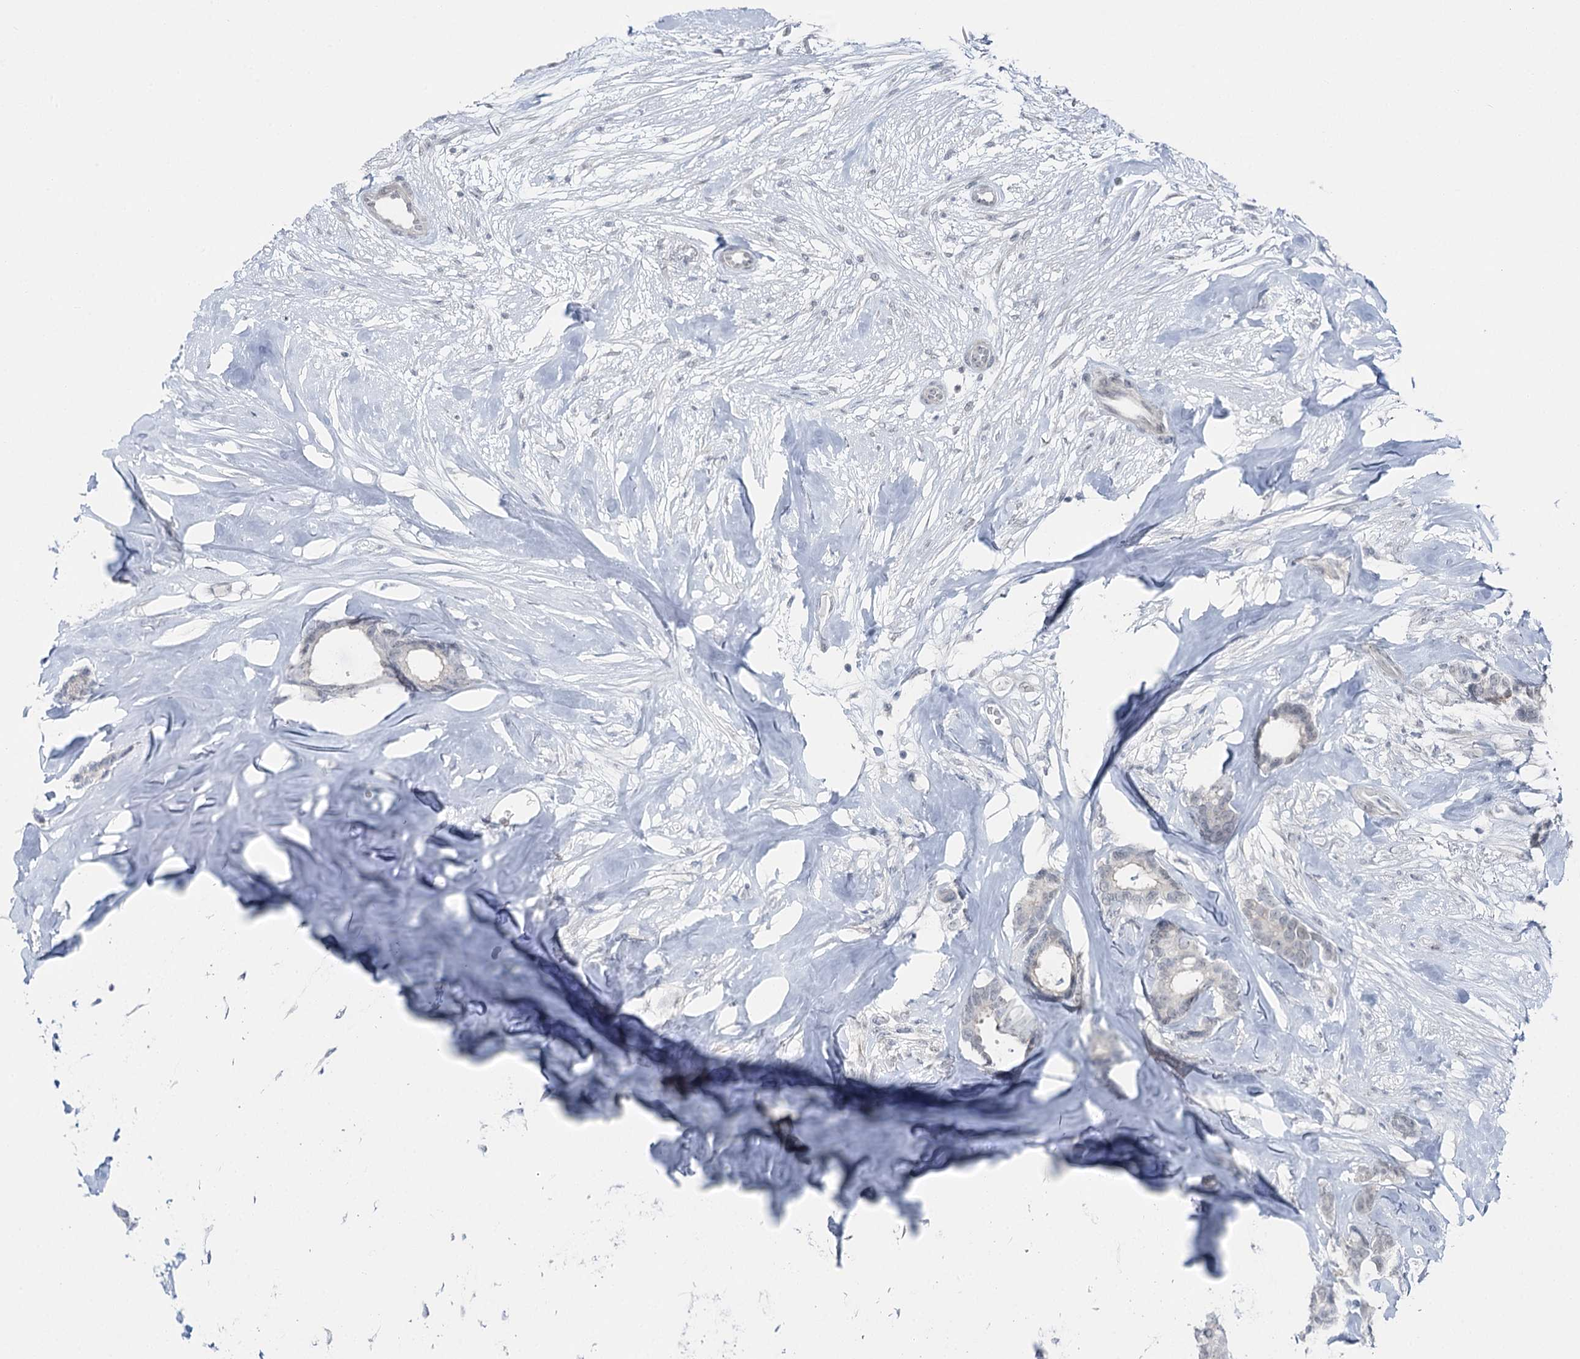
{"staining": {"intensity": "negative", "quantity": "none", "location": "none"}, "tissue": "breast cancer", "cell_type": "Tumor cells", "image_type": "cancer", "snomed": [{"axis": "morphology", "description": "Duct carcinoma"}, {"axis": "topography", "description": "Breast"}], "caption": "Intraductal carcinoma (breast) stained for a protein using immunohistochemistry (IHC) displays no expression tumor cells.", "gene": "STEEP1", "patient": {"sex": "female", "age": 87}}